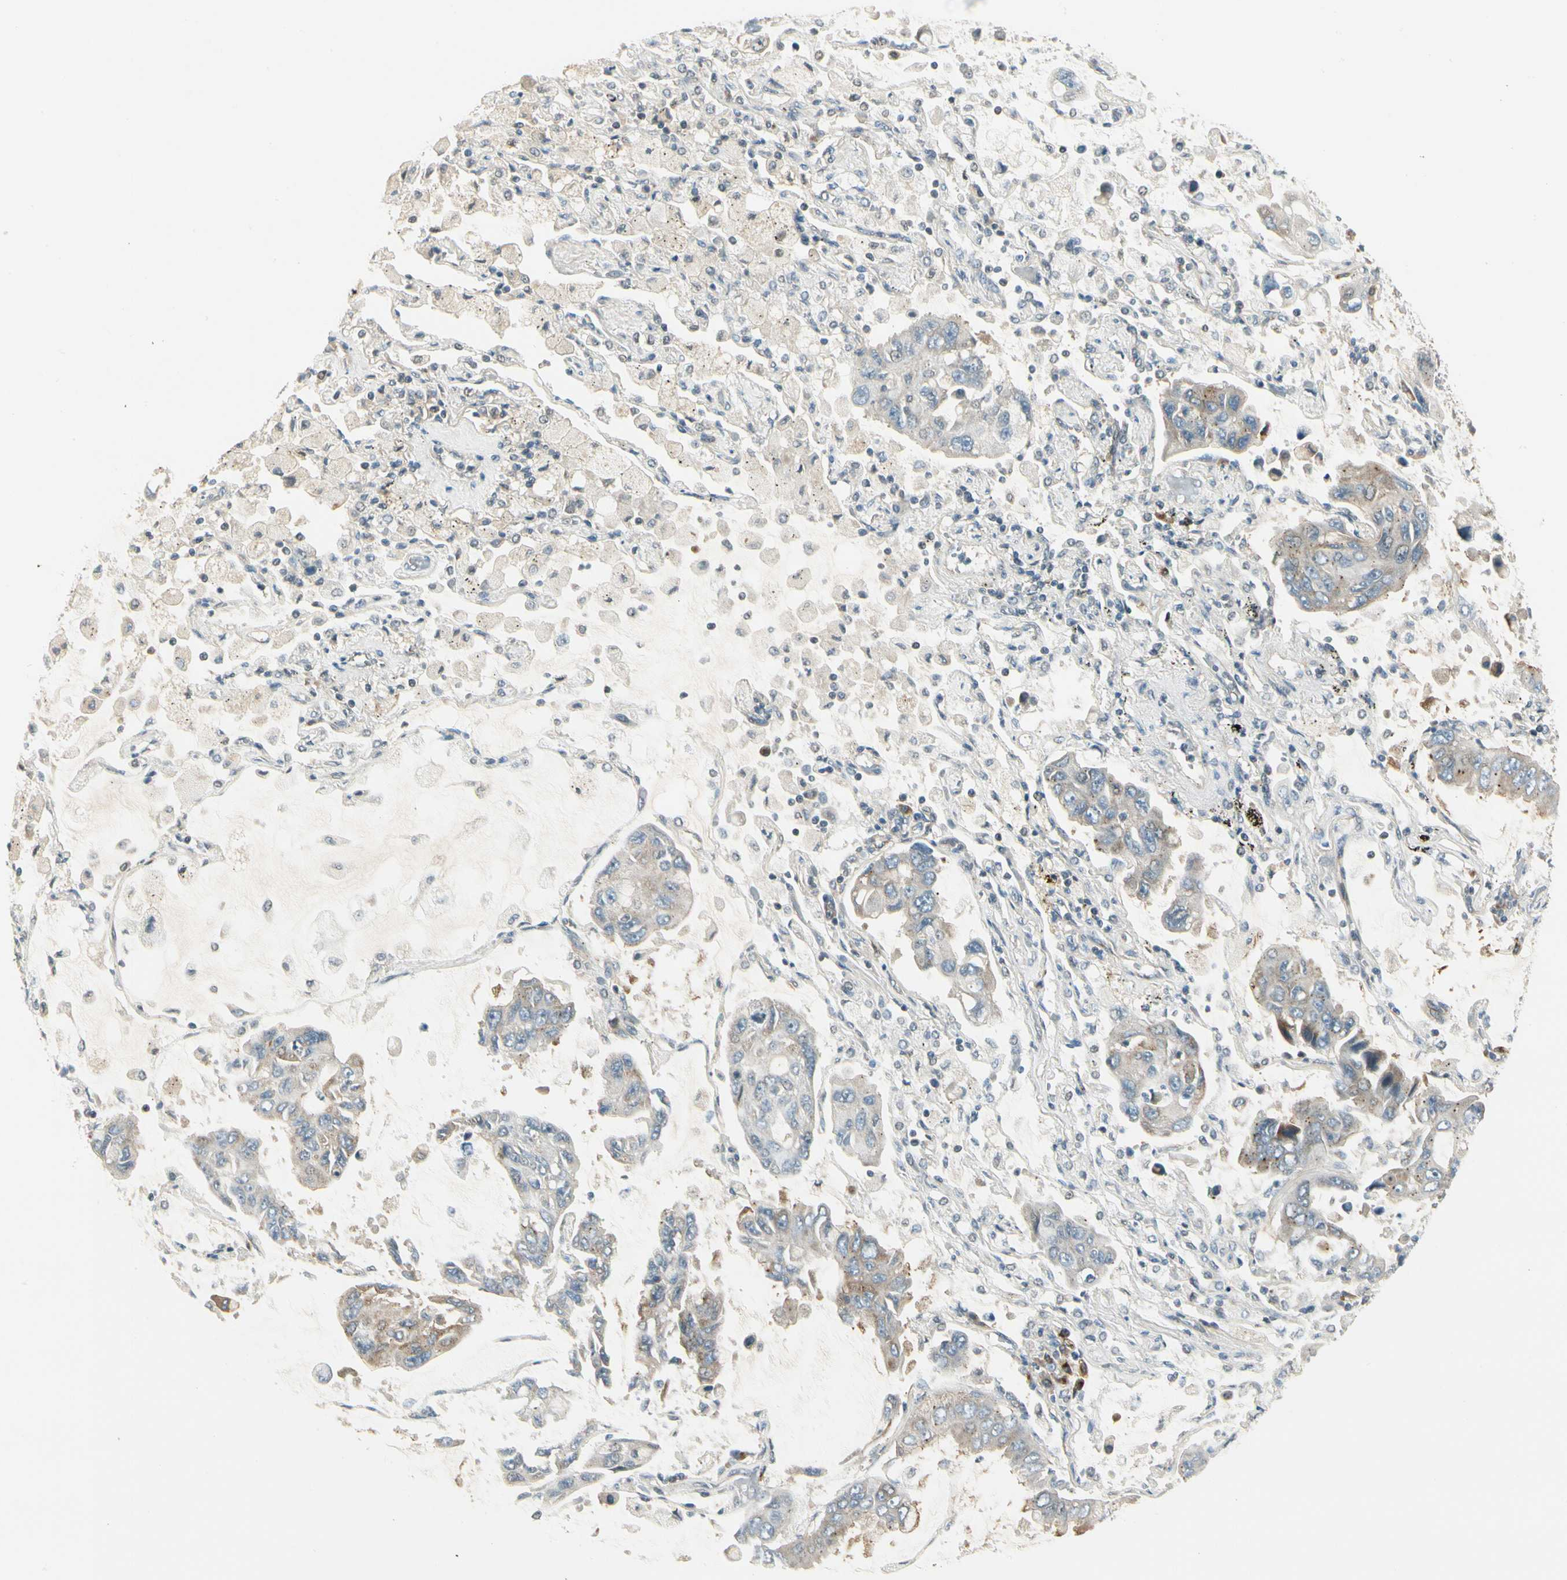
{"staining": {"intensity": "weak", "quantity": ">75%", "location": "cytoplasmic/membranous"}, "tissue": "lung cancer", "cell_type": "Tumor cells", "image_type": "cancer", "snomed": [{"axis": "morphology", "description": "Adenocarcinoma, NOS"}, {"axis": "topography", "description": "Lung"}], "caption": "Protein expression analysis of human lung cancer reveals weak cytoplasmic/membranous staining in about >75% of tumor cells. (DAB (3,3'-diaminobenzidine) IHC, brown staining for protein, blue staining for nuclei).", "gene": "MANSC1", "patient": {"sex": "male", "age": 64}}